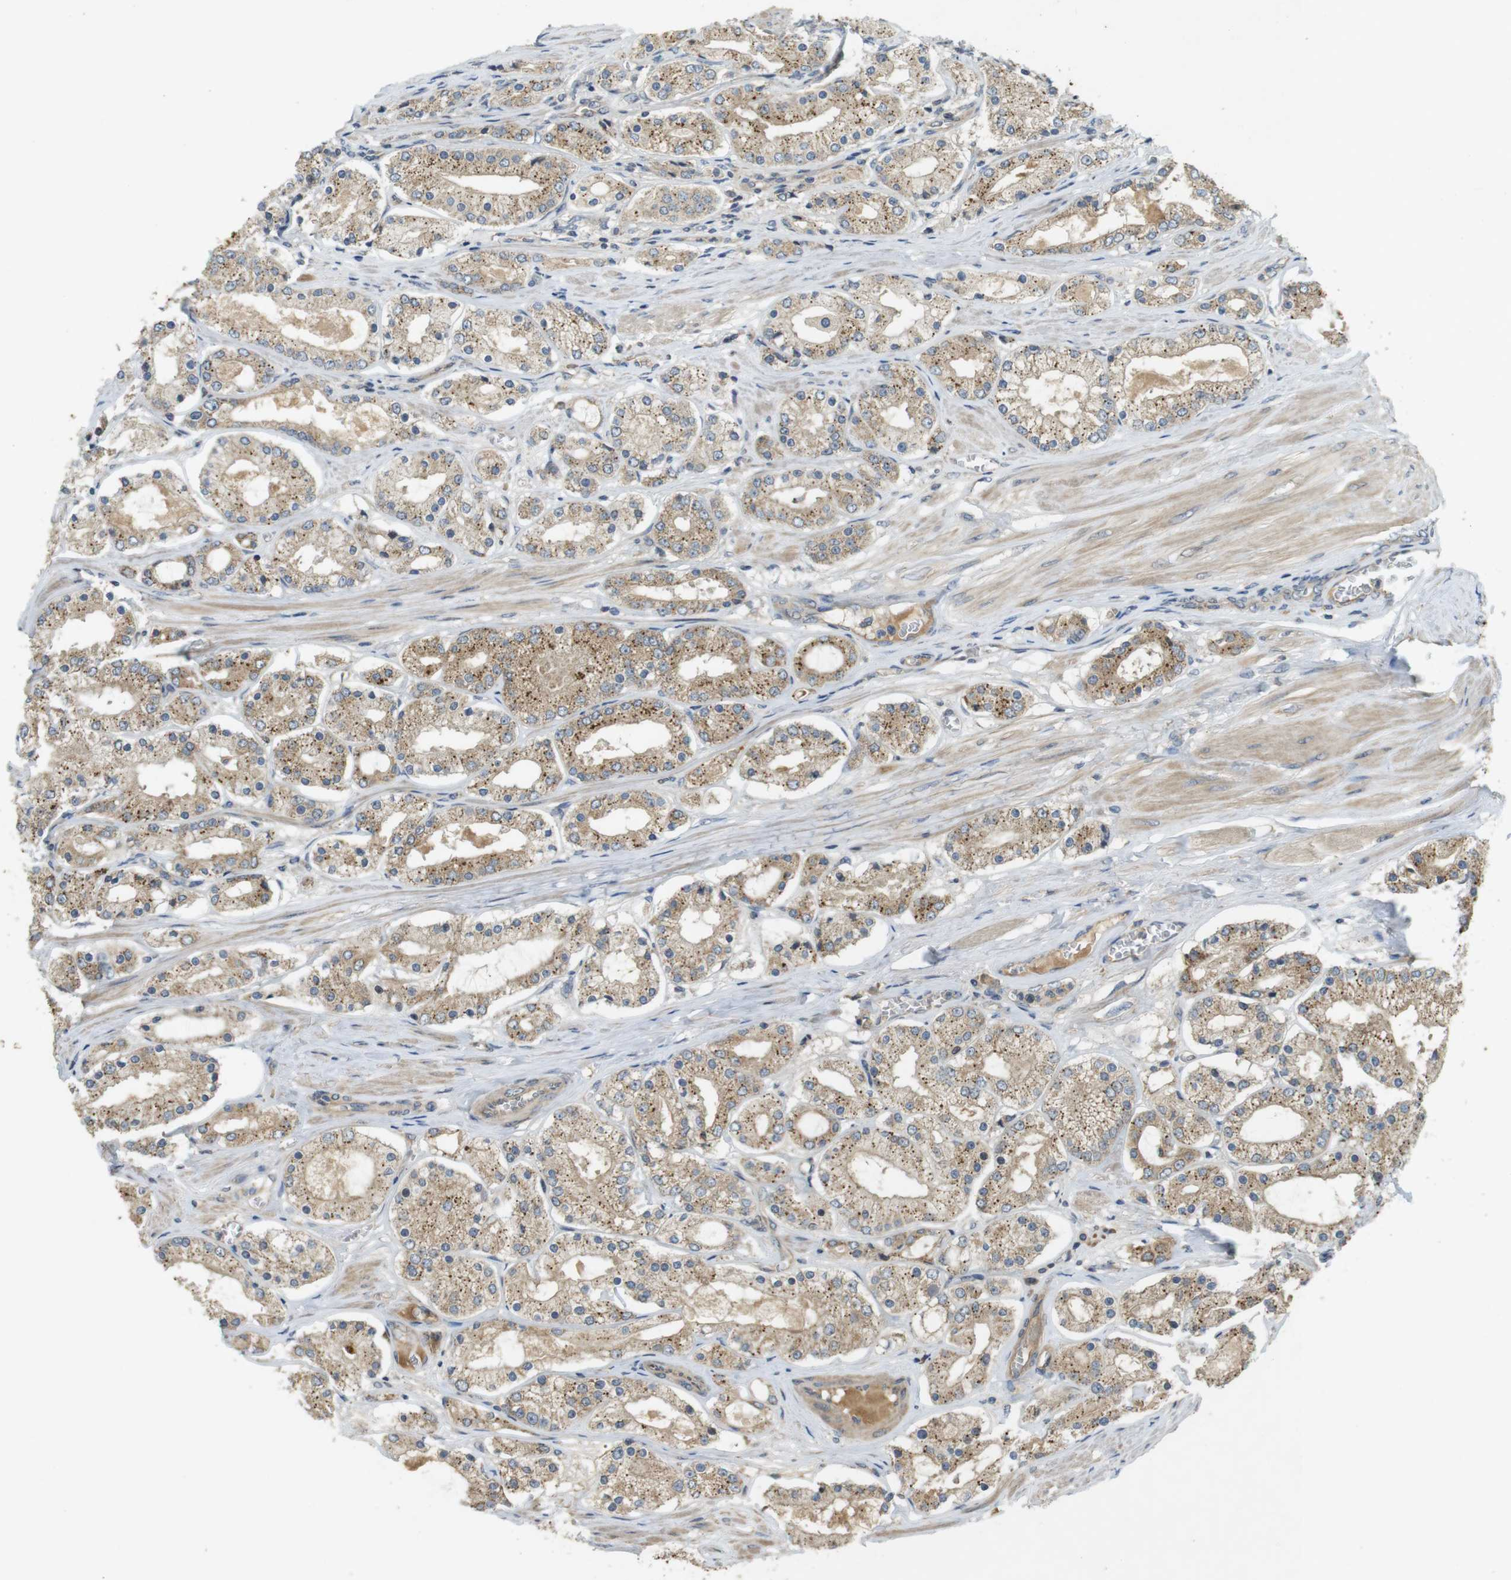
{"staining": {"intensity": "moderate", "quantity": ">75%", "location": "cytoplasmic/membranous"}, "tissue": "prostate cancer", "cell_type": "Tumor cells", "image_type": "cancer", "snomed": [{"axis": "morphology", "description": "Adenocarcinoma, High grade"}, {"axis": "topography", "description": "Prostate"}], "caption": "High-grade adenocarcinoma (prostate) stained for a protein (brown) demonstrates moderate cytoplasmic/membranous positive staining in about >75% of tumor cells.", "gene": "CLTC", "patient": {"sex": "male", "age": 66}}